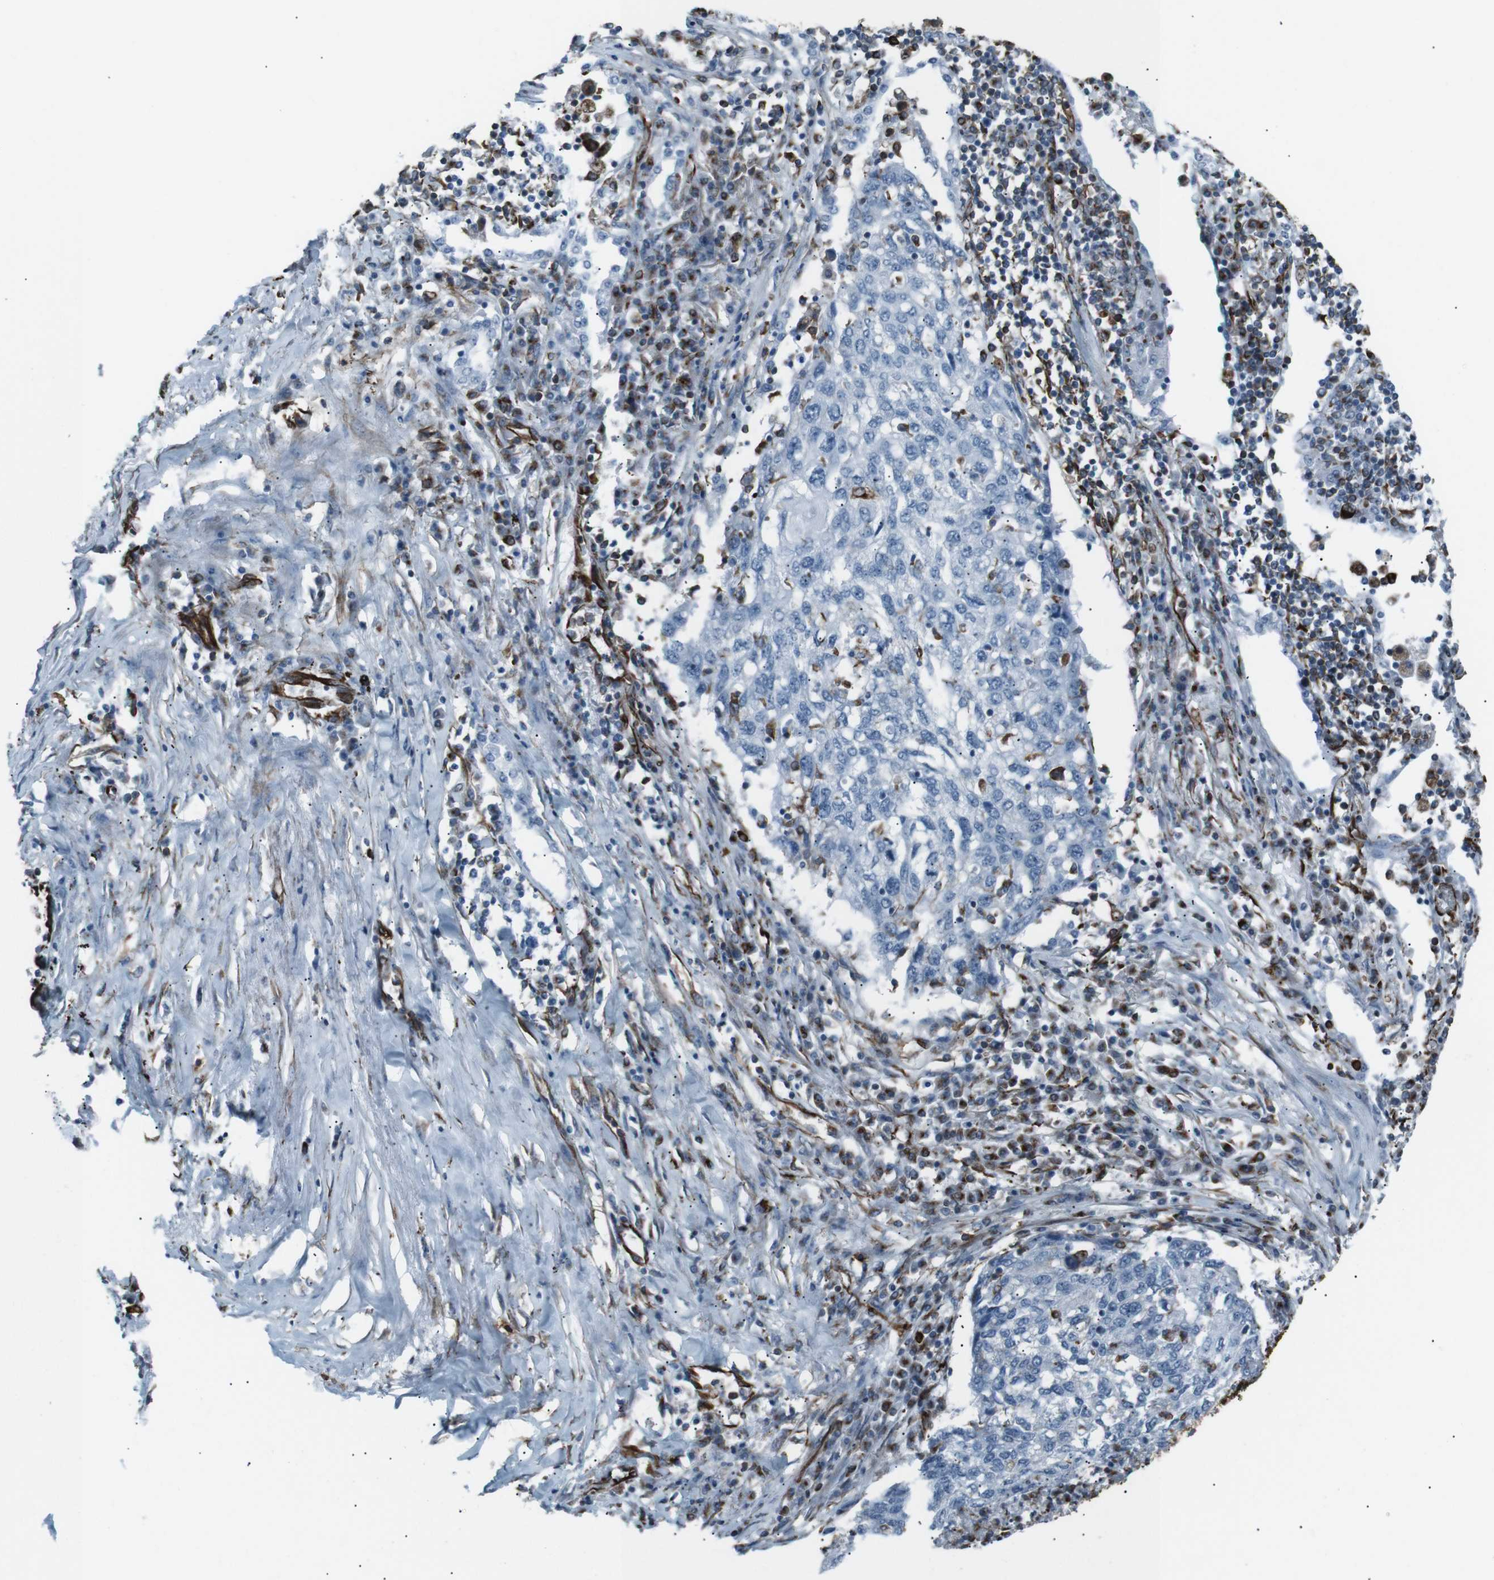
{"staining": {"intensity": "negative", "quantity": "none", "location": "none"}, "tissue": "lung cancer", "cell_type": "Tumor cells", "image_type": "cancer", "snomed": [{"axis": "morphology", "description": "Squamous cell carcinoma, NOS"}, {"axis": "topography", "description": "Lung"}], "caption": "Tumor cells show no significant positivity in lung squamous cell carcinoma. (DAB (3,3'-diaminobenzidine) immunohistochemistry visualized using brightfield microscopy, high magnification).", "gene": "ZDHHC6", "patient": {"sex": "female", "age": 63}}